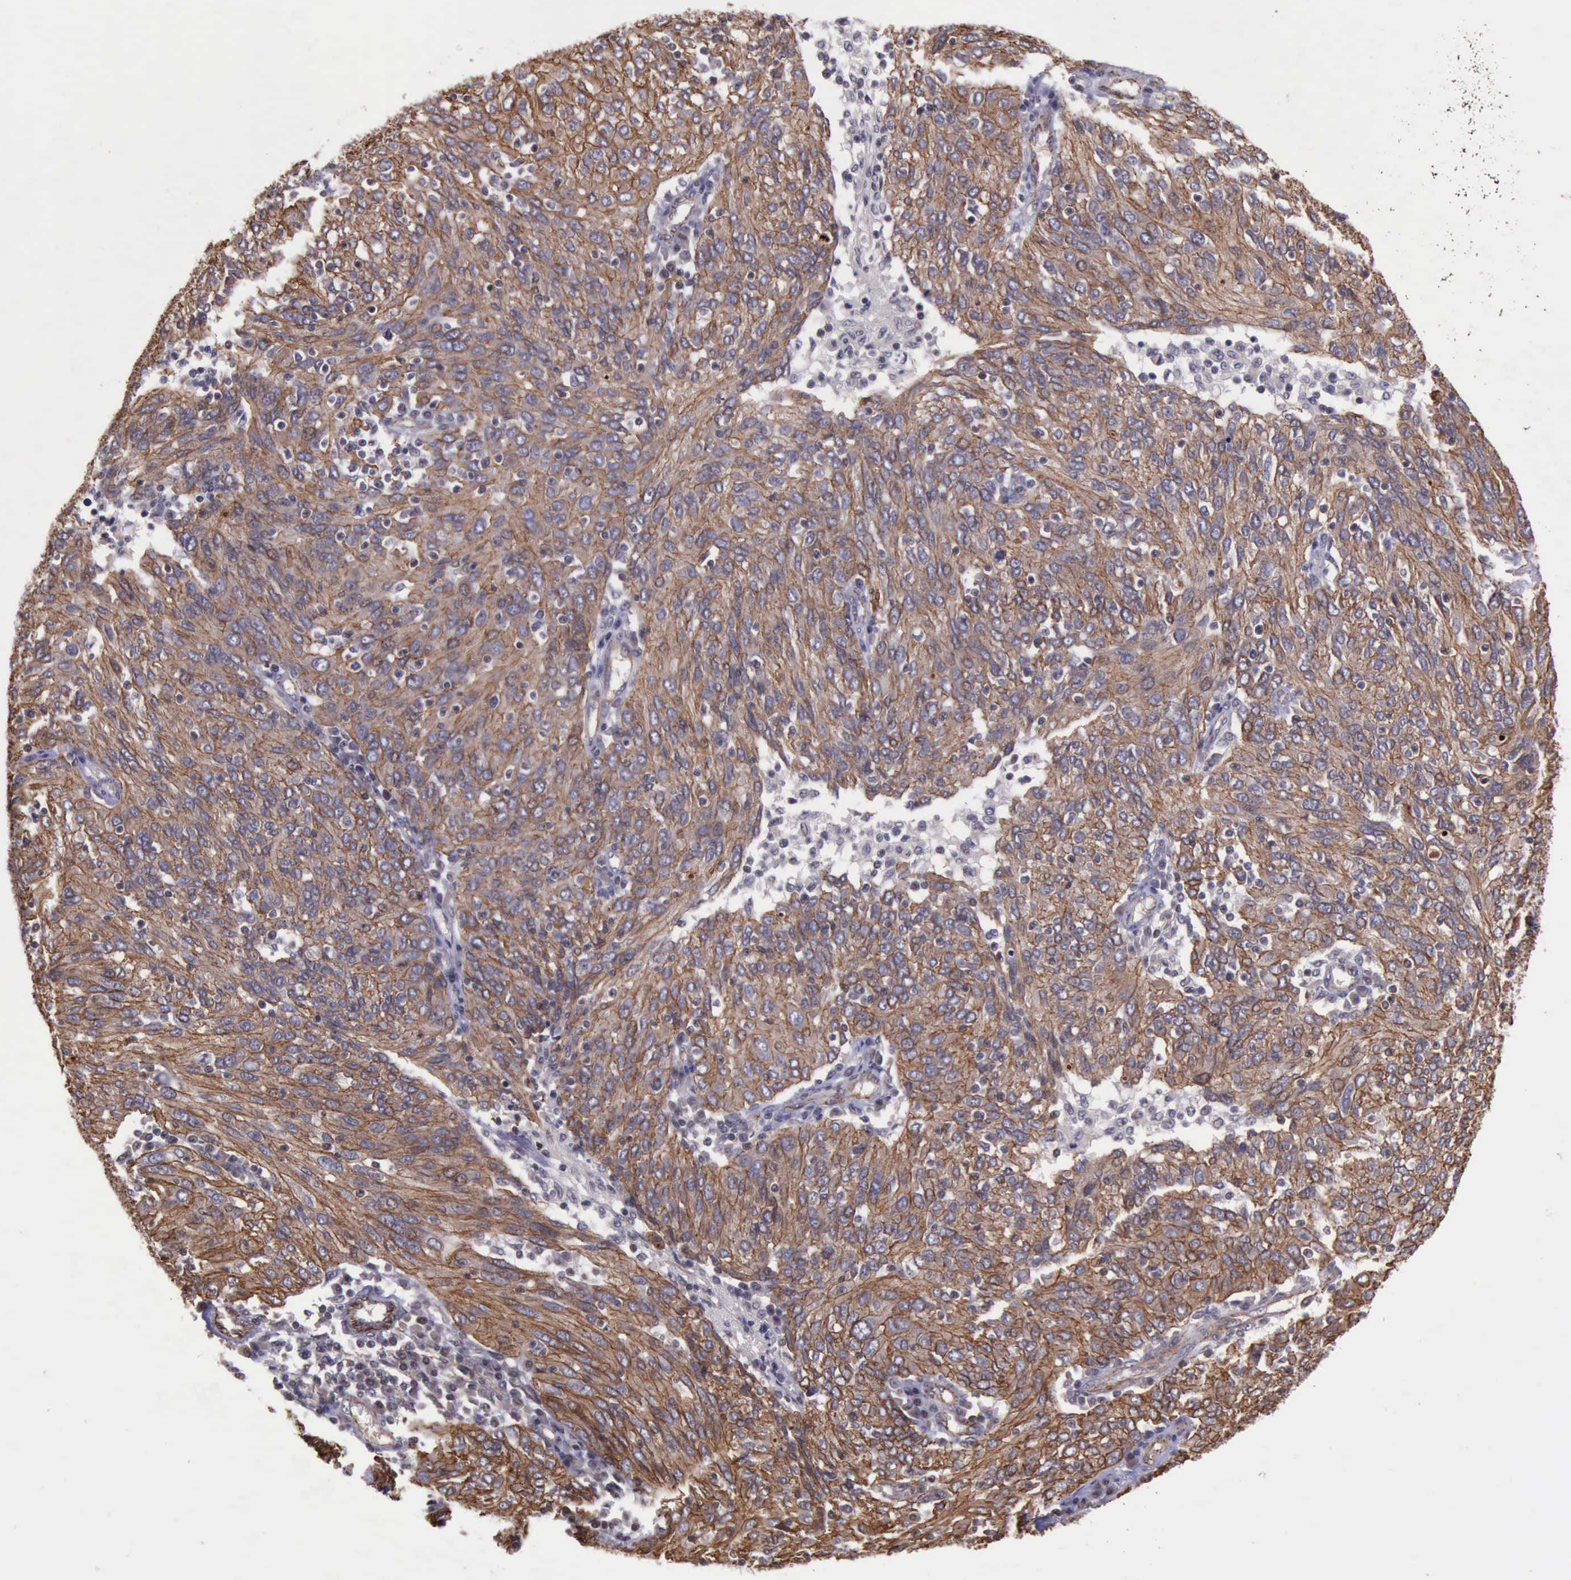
{"staining": {"intensity": "moderate", "quantity": ">75%", "location": "cytoplasmic/membranous"}, "tissue": "ovarian cancer", "cell_type": "Tumor cells", "image_type": "cancer", "snomed": [{"axis": "morphology", "description": "Carcinoma, endometroid"}, {"axis": "topography", "description": "Ovary"}], "caption": "Brown immunohistochemical staining in human endometroid carcinoma (ovarian) exhibits moderate cytoplasmic/membranous positivity in about >75% of tumor cells.", "gene": "CTNNB1", "patient": {"sex": "female", "age": 50}}